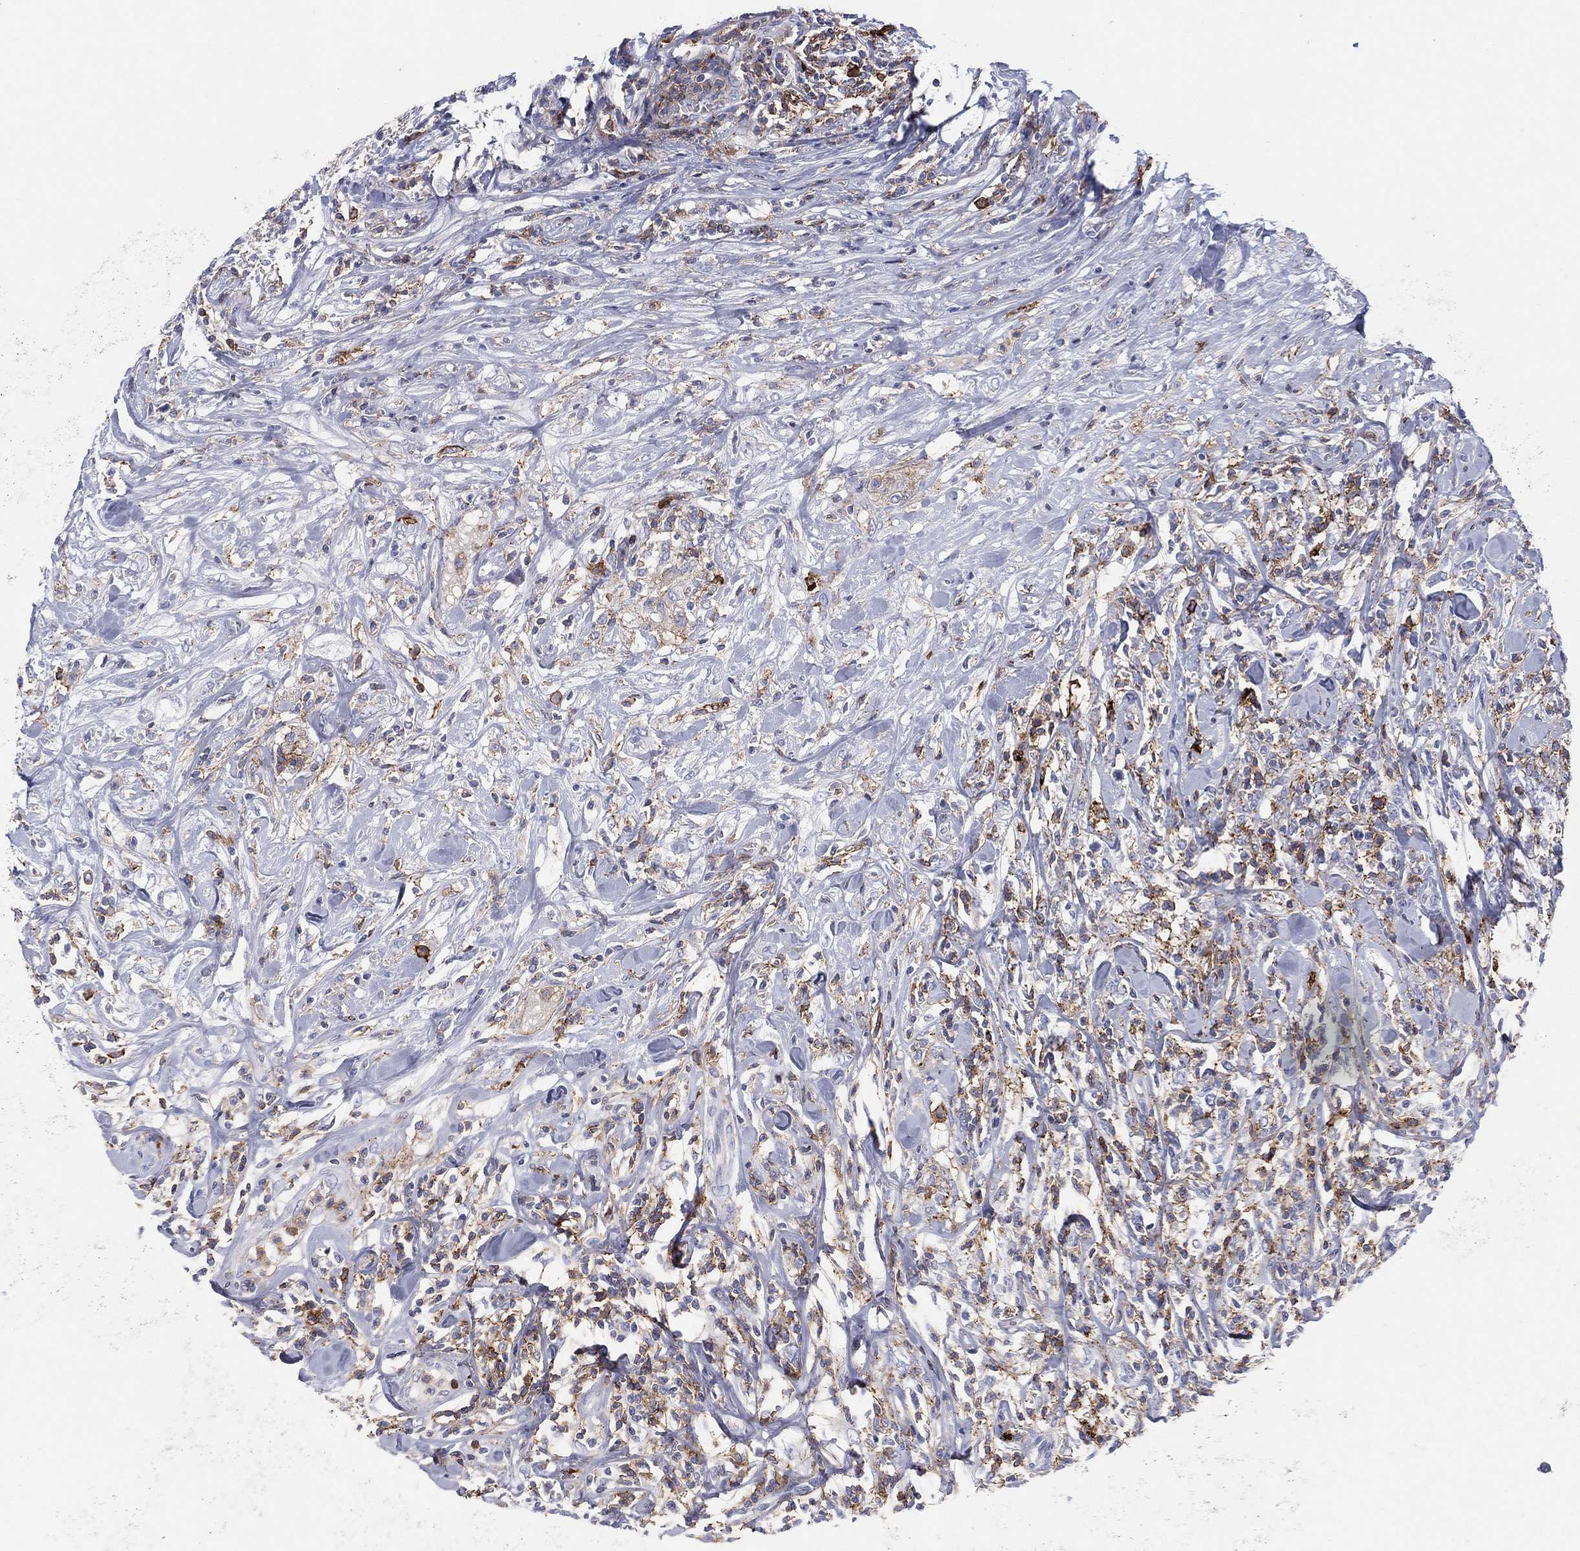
{"staining": {"intensity": "negative", "quantity": "none", "location": "none"}, "tissue": "lymphoma", "cell_type": "Tumor cells", "image_type": "cancer", "snomed": [{"axis": "morphology", "description": "Malignant lymphoma, non-Hodgkin's type, High grade"}, {"axis": "topography", "description": "Lymph node"}], "caption": "This image is of high-grade malignant lymphoma, non-Hodgkin's type stained with immunohistochemistry (IHC) to label a protein in brown with the nuclei are counter-stained blue. There is no positivity in tumor cells.", "gene": "SELPLG", "patient": {"sex": "female", "age": 84}}